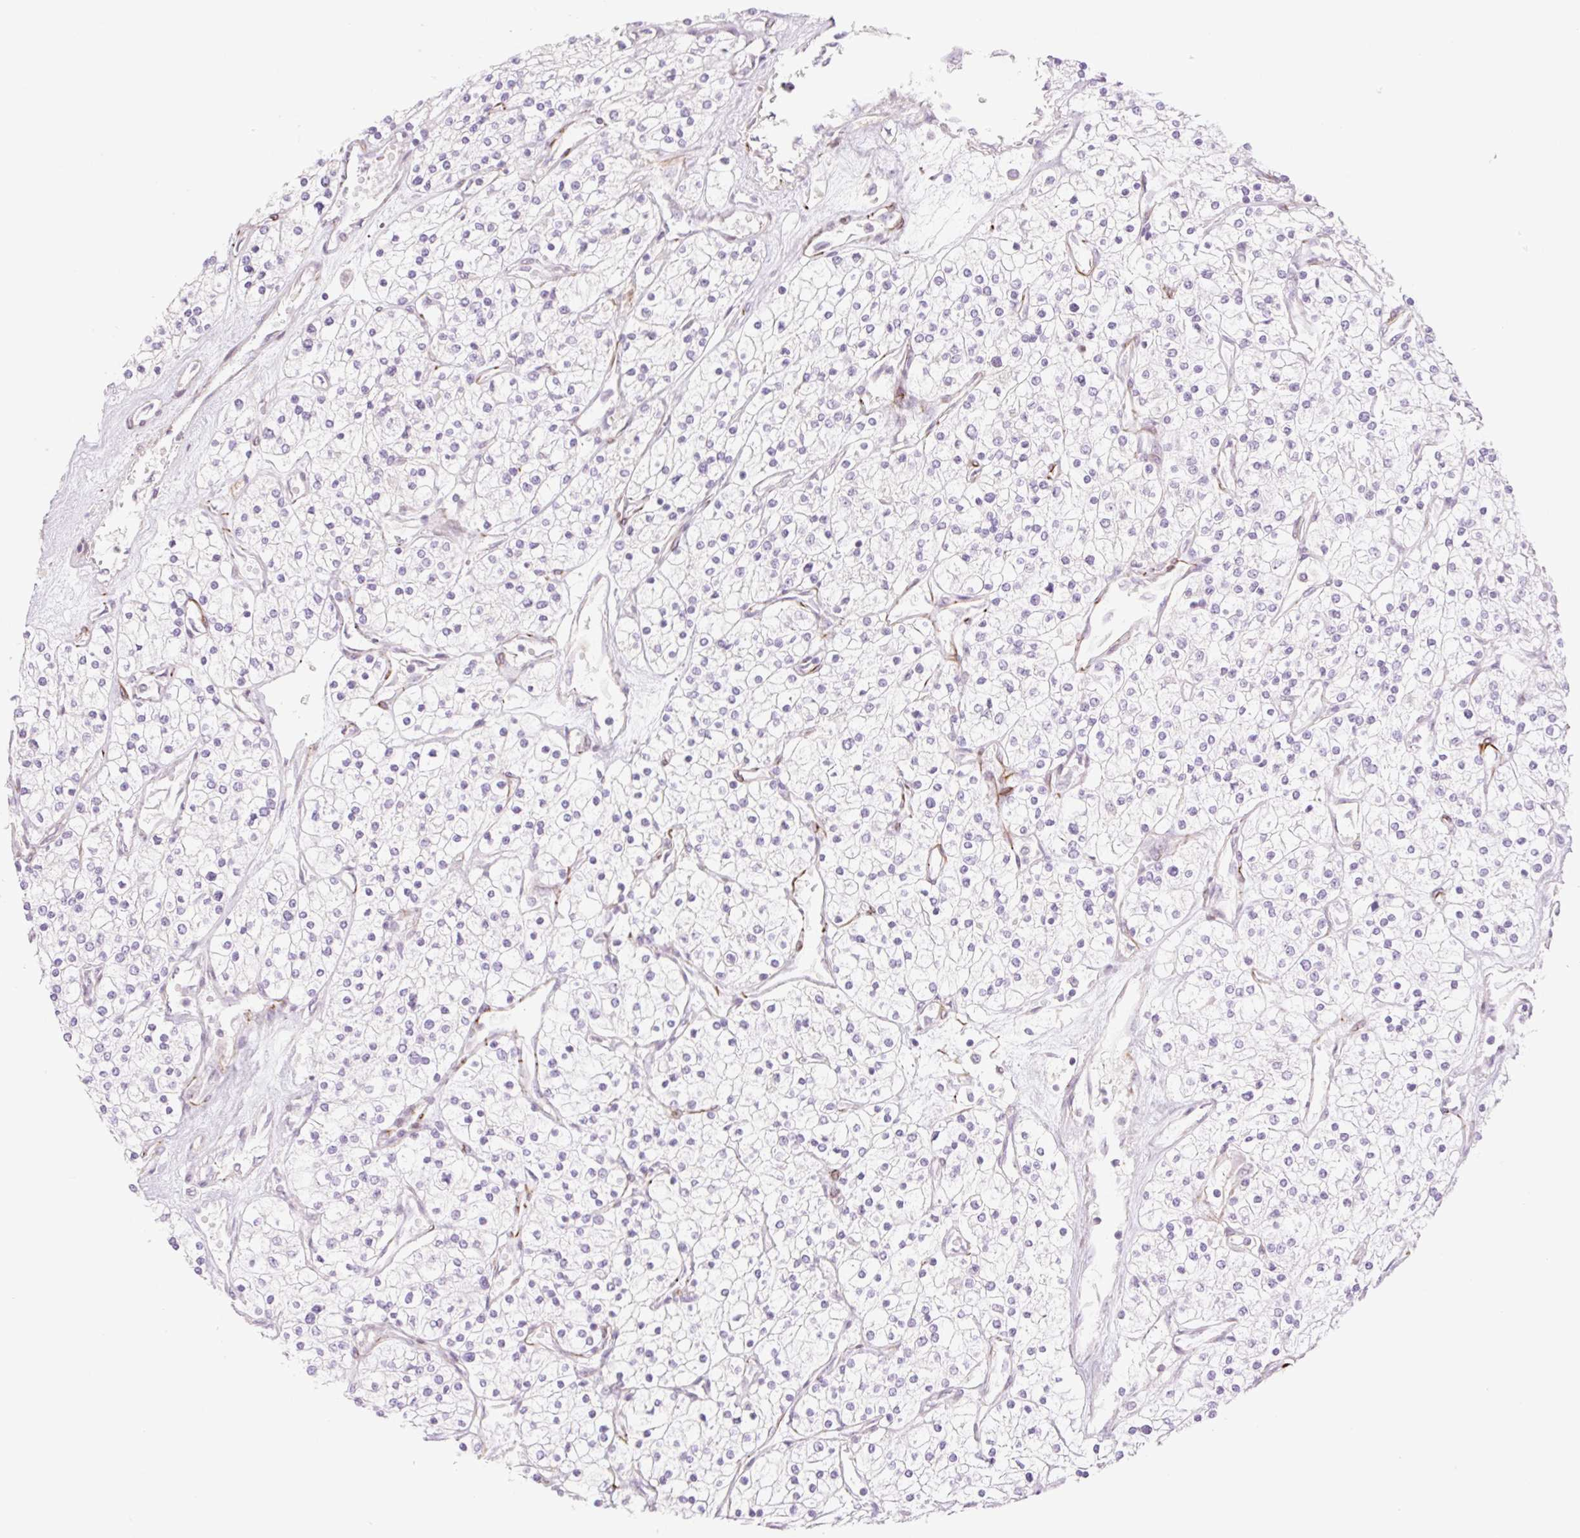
{"staining": {"intensity": "negative", "quantity": "none", "location": "none"}, "tissue": "renal cancer", "cell_type": "Tumor cells", "image_type": "cancer", "snomed": [{"axis": "morphology", "description": "Adenocarcinoma, NOS"}, {"axis": "topography", "description": "Kidney"}], "caption": "This is an IHC photomicrograph of renal cancer. There is no positivity in tumor cells.", "gene": "ZFYVE21", "patient": {"sex": "male", "age": 80}}